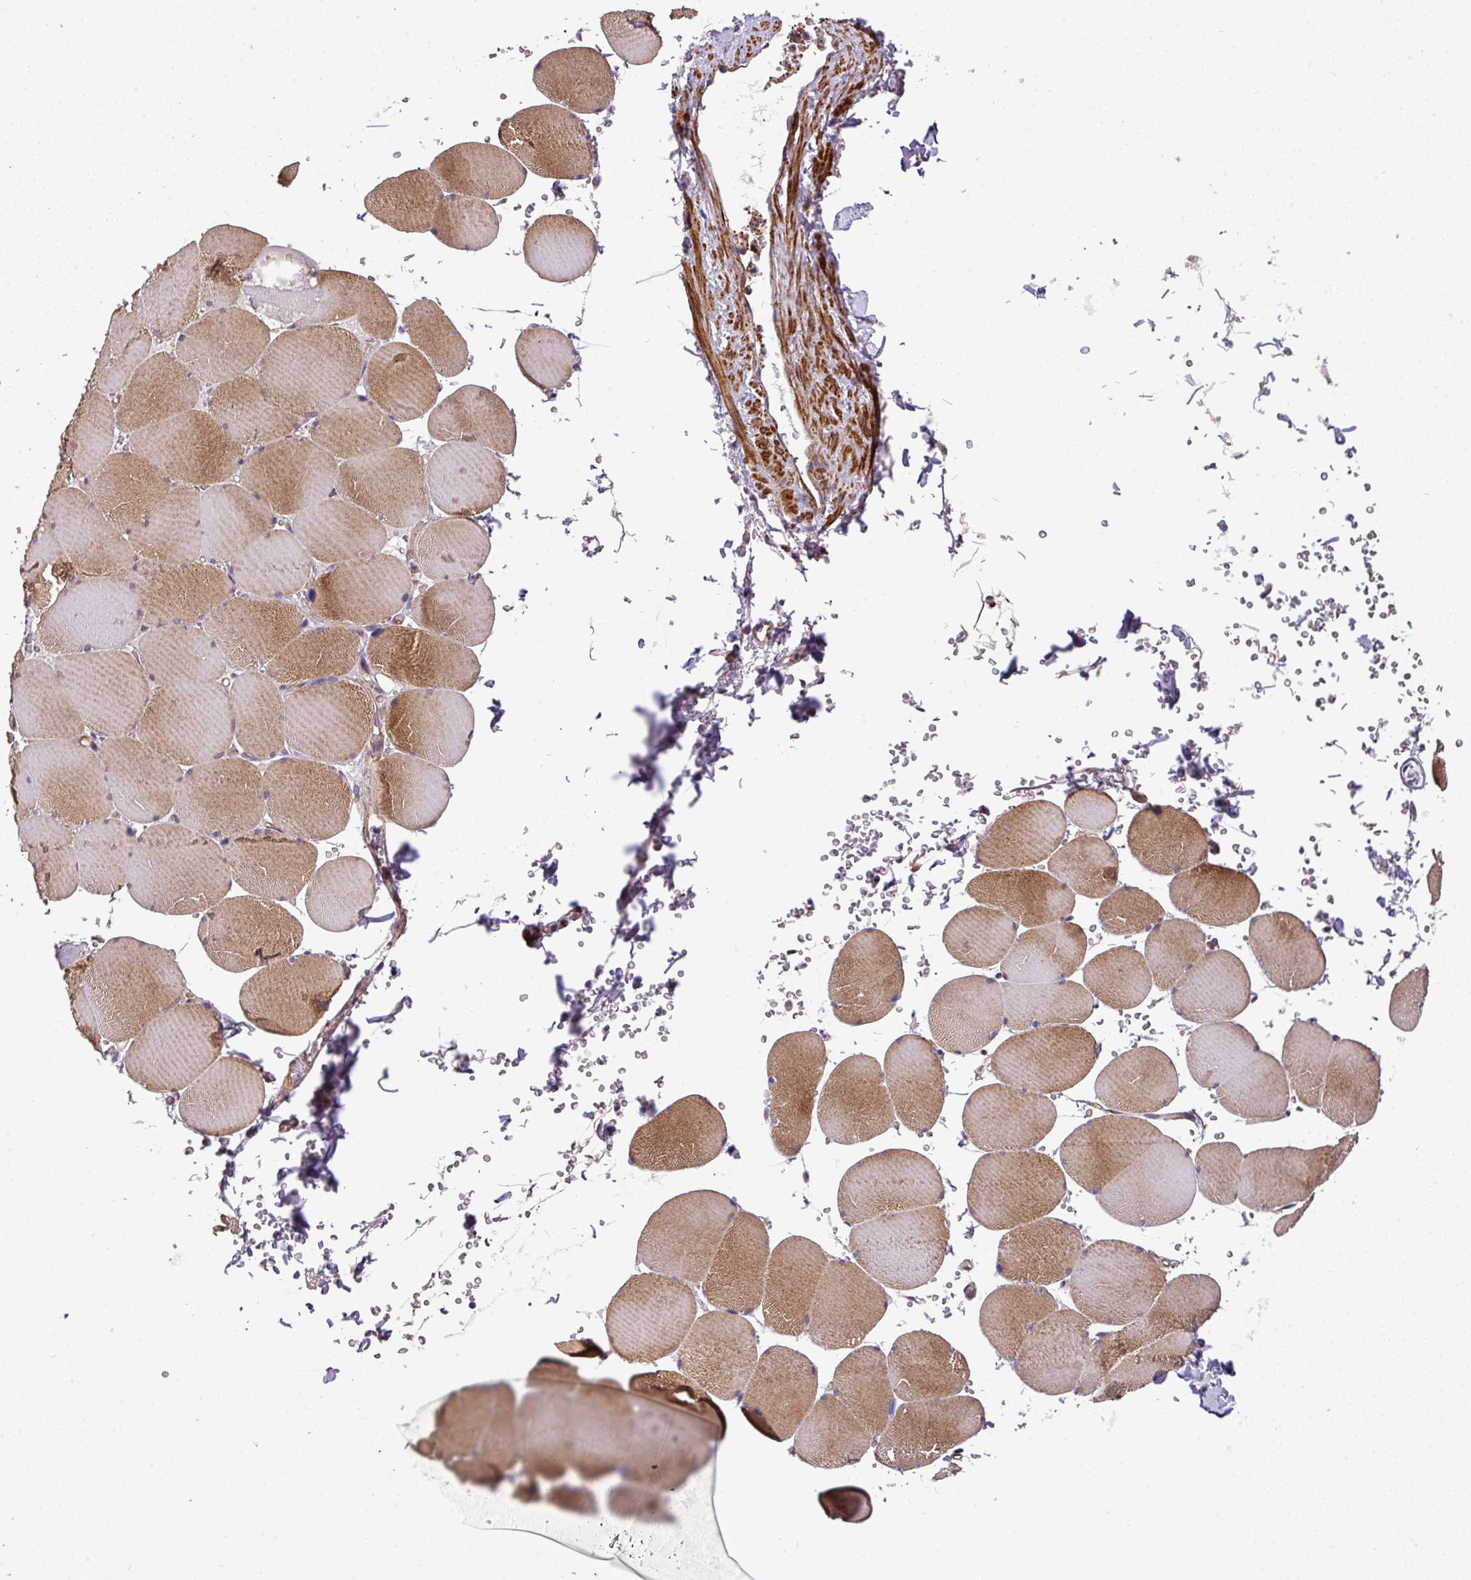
{"staining": {"intensity": "strong", "quantity": ">75%", "location": "cytoplasmic/membranous"}, "tissue": "skeletal muscle", "cell_type": "Myocytes", "image_type": "normal", "snomed": [{"axis": "morphology", "description": "Normal tissue, NOS"}, {"axis": "topography", "description": "Skeletal muscle"}, {"axis": "topography", "description": "Head-Neck"}], "caption": "Human skeletal muscle stained for a protein (brown) reveals strong cytoplasmic/membranous positive staining in approximately >75% of myocytes.", "gene": "CASS4", "patient": {"sex": "male", "age": 66}}